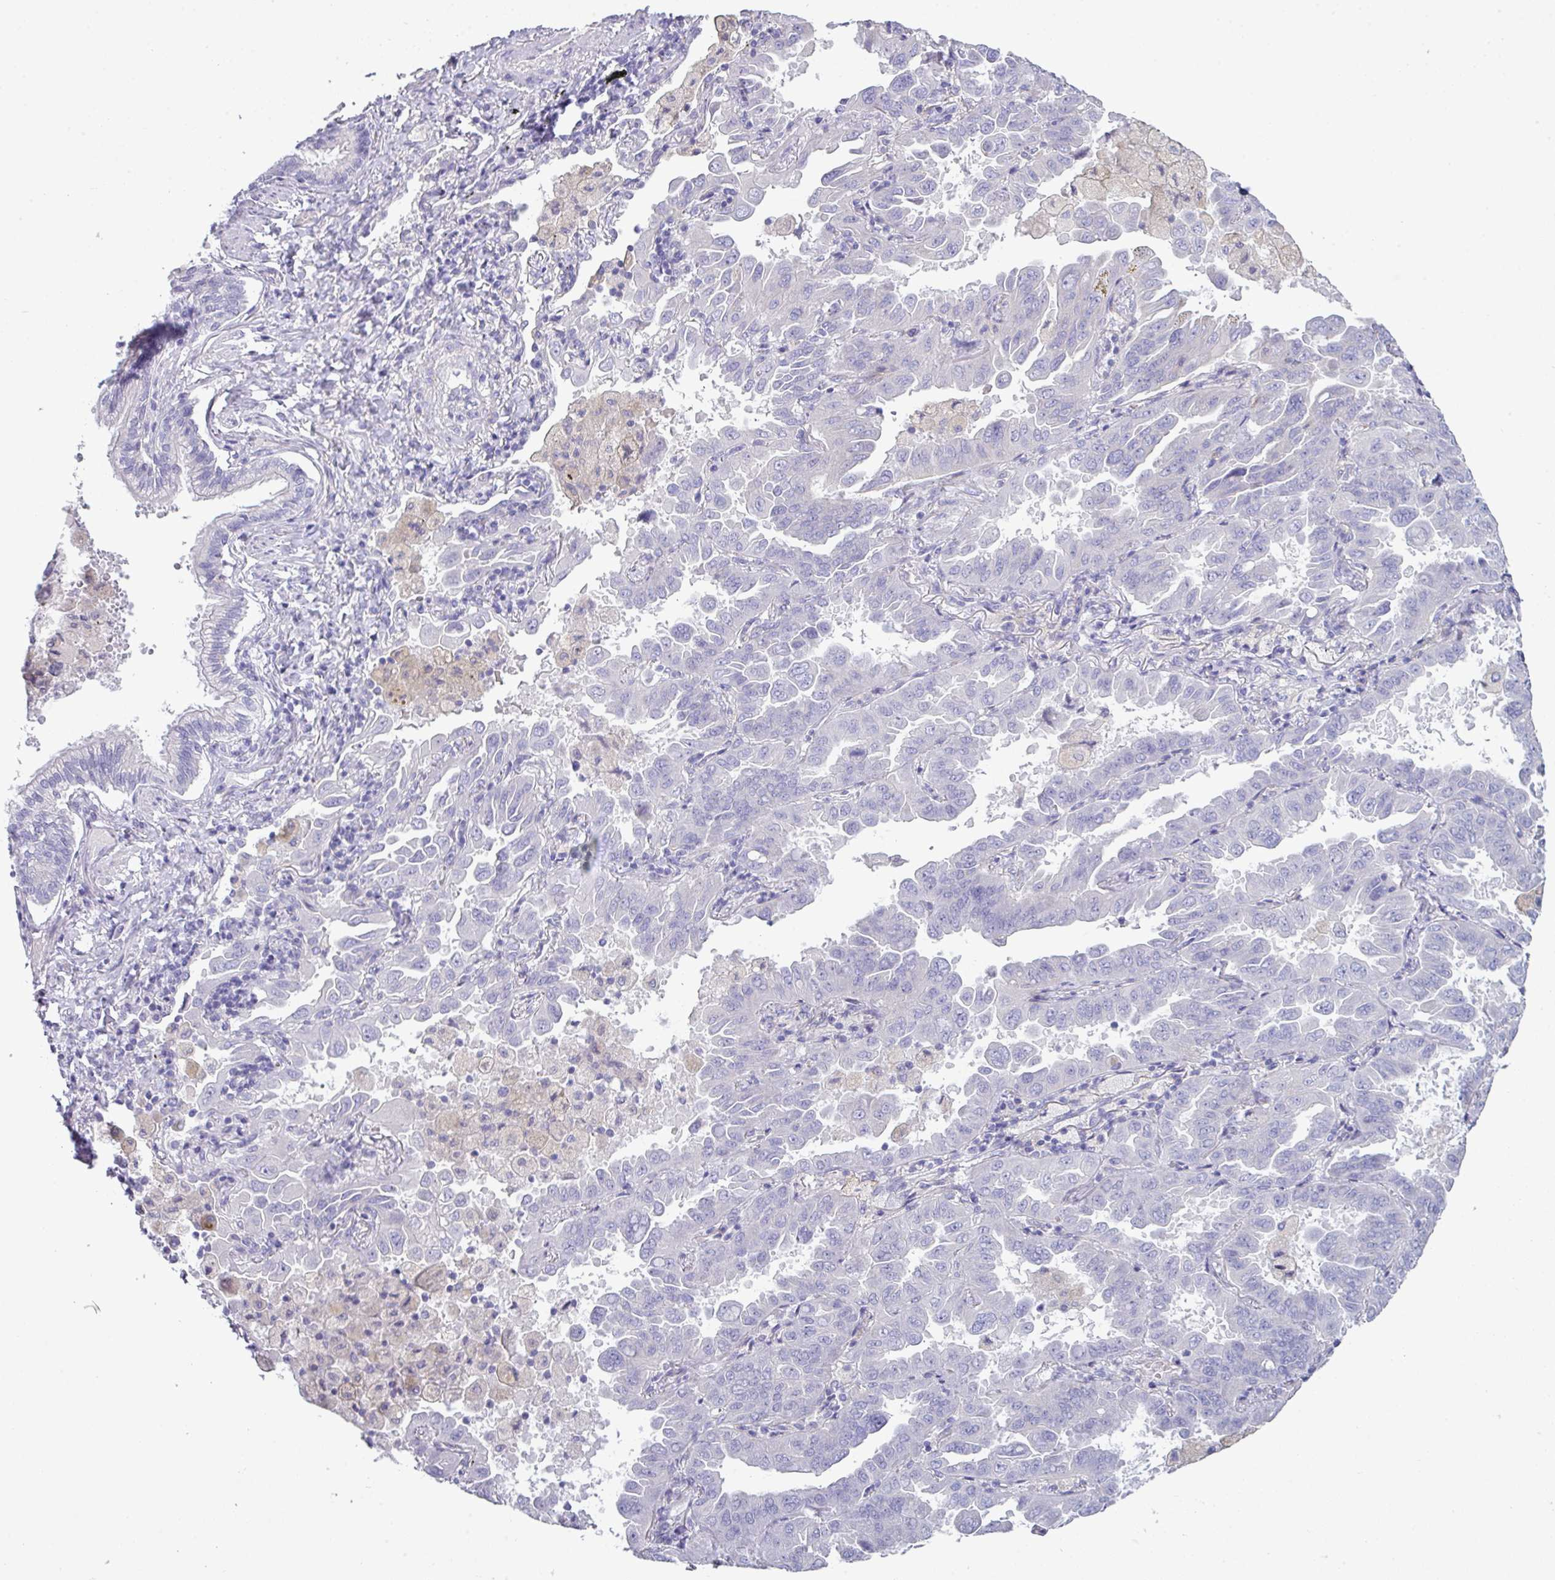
{"staining": {"intensity": "negative", "quantity": "none", "location": "none"}, "tissue": "lung cancer", "cell_type": "Tumor cells", "image_type": "cancer", "snomed": [{"axis": "morphology", "description": "Adenocarcinoma, NOS"}, {"axis": "topography", "description": "Lung"}], "caption": "High power microscopy image of an immunohistochemistry (IHC) histopathology image of lung cancer (adenocarcinoma), revealing no significant expression in tumor cells.", "gene": "ABCC5", "patient": {"sex": "male", "age": 64}}